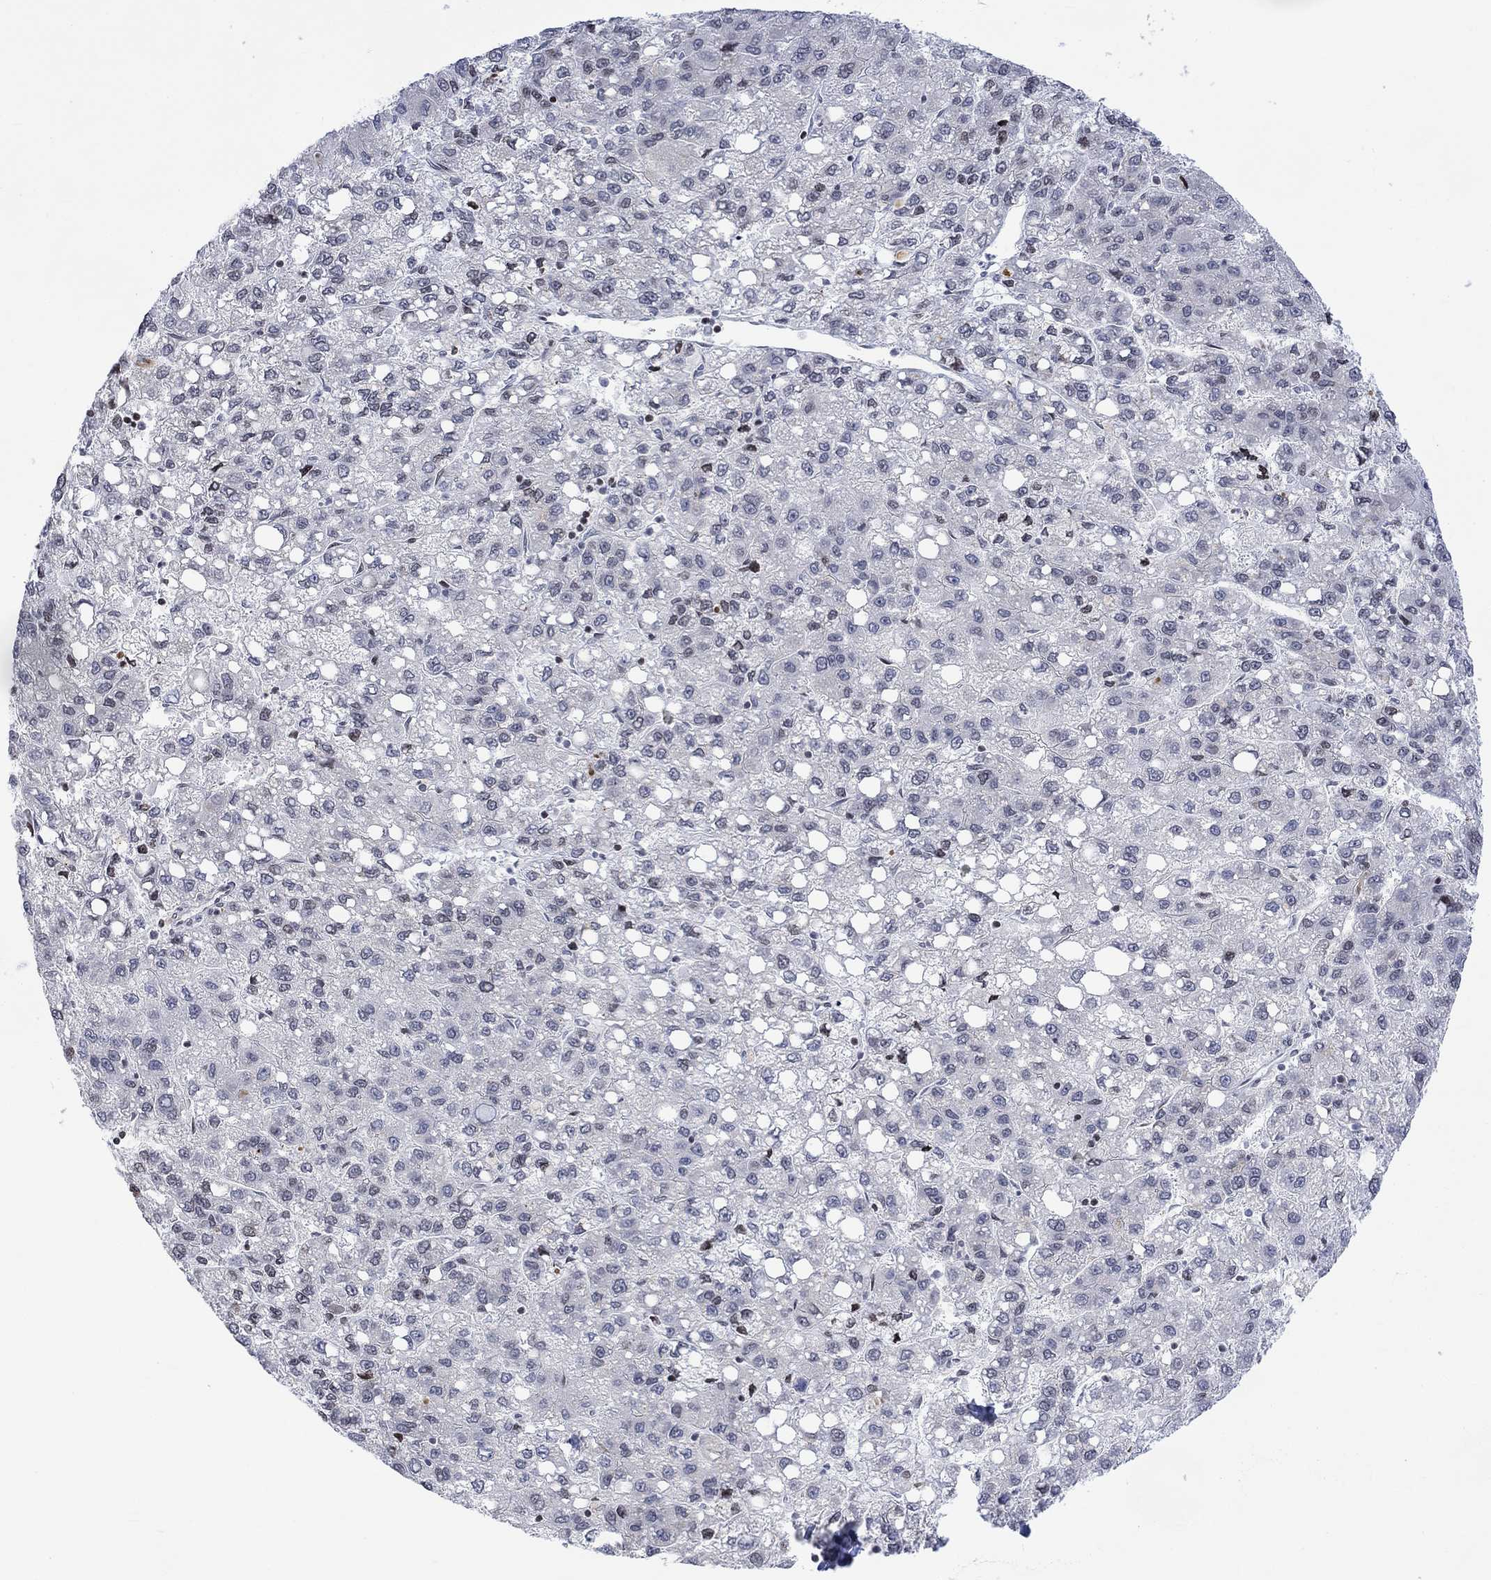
{"staining": {"intensity": "negative", "quantity": "none", "location": "none"}, "tissue": "liver cancer", "cell_type": "Tumor cells", "image_type": "cancer", "snomed": [{"axis": "morphology", "description": "Carcinoma, Hepatocellular, NOS"}, {"axis": "topography", "description": "Liver"}], "caption": "IHC of hepatocellular carcinoma (liver) demonstrates no expression in tumor cells. (IHC, brightfield microscopy, high magnification).", "gene": "DCX", "patient": {"sex": "female", "age": 82}}